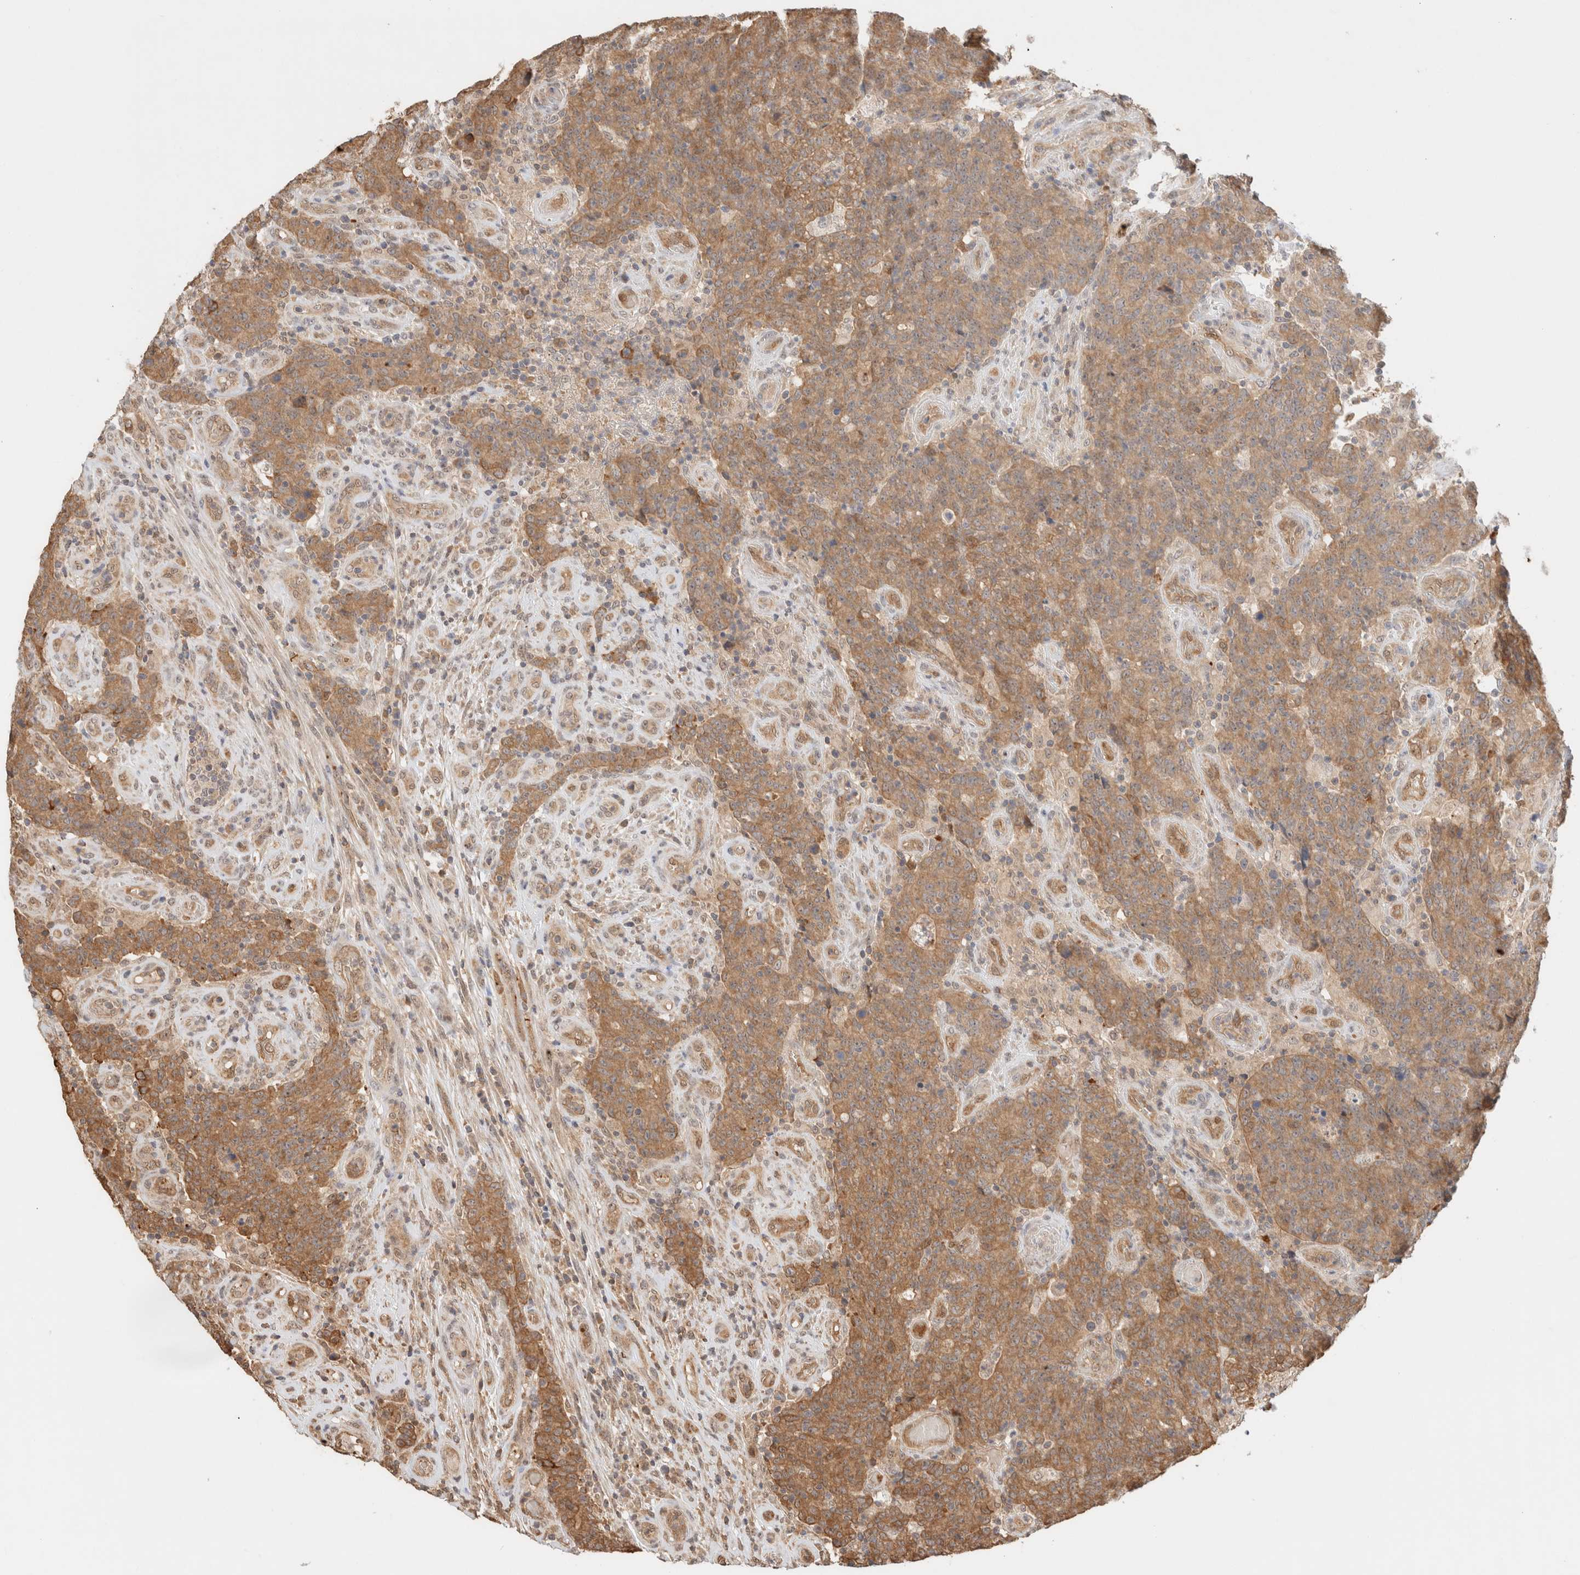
{"staining": {"intensity": "moderate", "quantity": ">75%", "location": "cytoplasmic/membranous"}, "tissue": "colorectal cancer", "cell_type": "Tumor cells", "image_type": "cancer", "snomed": [{"axis": "morphology", "description": "Normal tissue, NOS"}, {"axis": "morphology", "description": "Adenocarcinoma, NOS"}, {"axis": "topography", "description": "Colon"}], "caption": "This is a photomicrograph of immunohistochemistry (IHC) staining of colorectal cancer (adenocarcinoma), which shows moderate positivity in the cytoplasmic/membranous of tumor cells.", "gene": "CA13", "patient": {"sex": "female", "age": 75}}